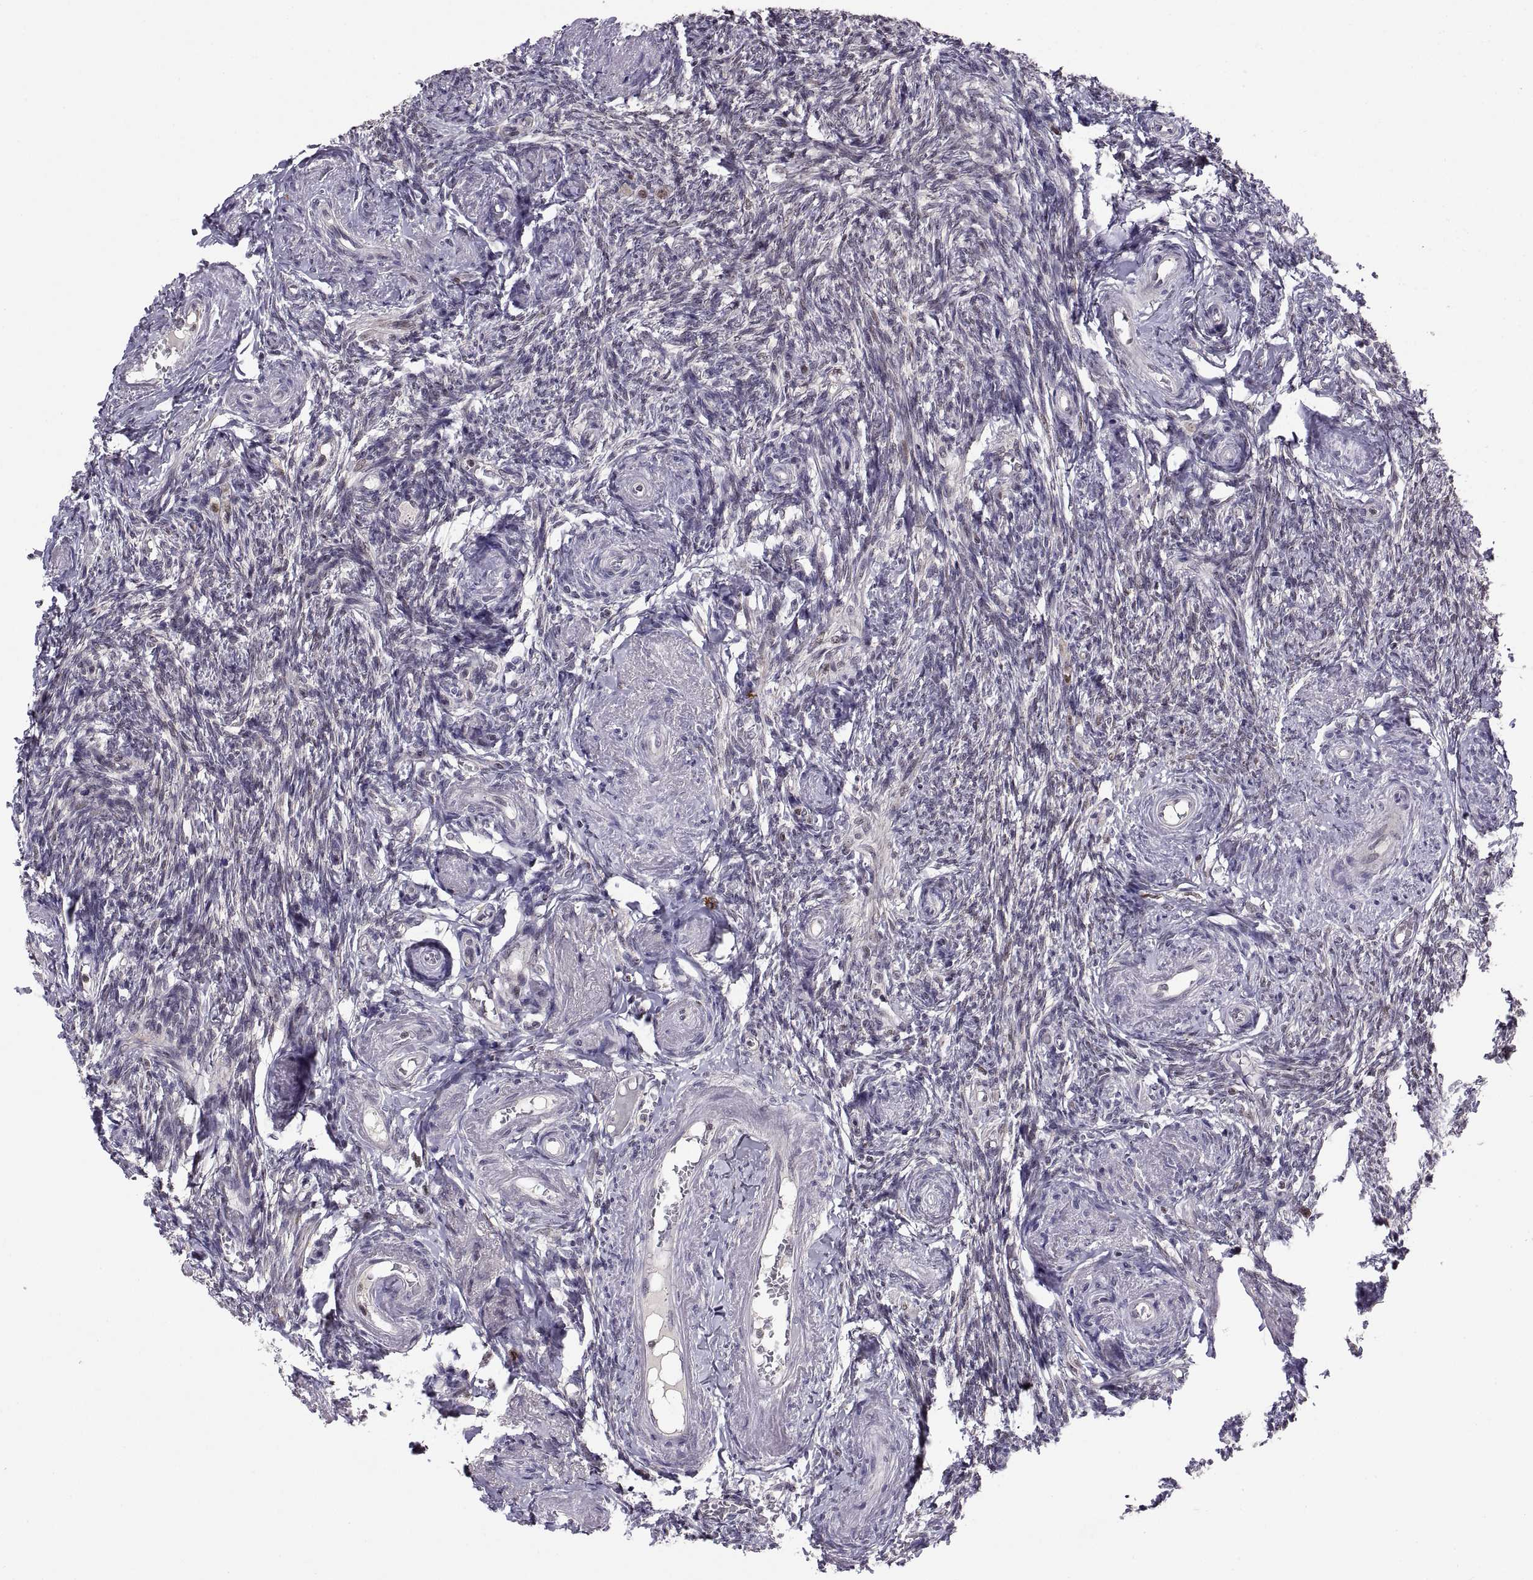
{"staining": {"intensity": "negative", "quantity": "none", "location": "none"}, "tissue": "ovary", "cell_type": "Ovarian stroma cells", "image_type": "normal", "snomed": [{"axis": "morphology", "description": "Normal tissue, NOS"}, {"axis": "topography", "description": "Ovary"}], "caption": "DAB immunohistochemical staining of benign human ovary exhibits no significant staining in ovarian stroma cells.", "gene": "CHFR", "patient": {"sex": "female", "age": 72}}